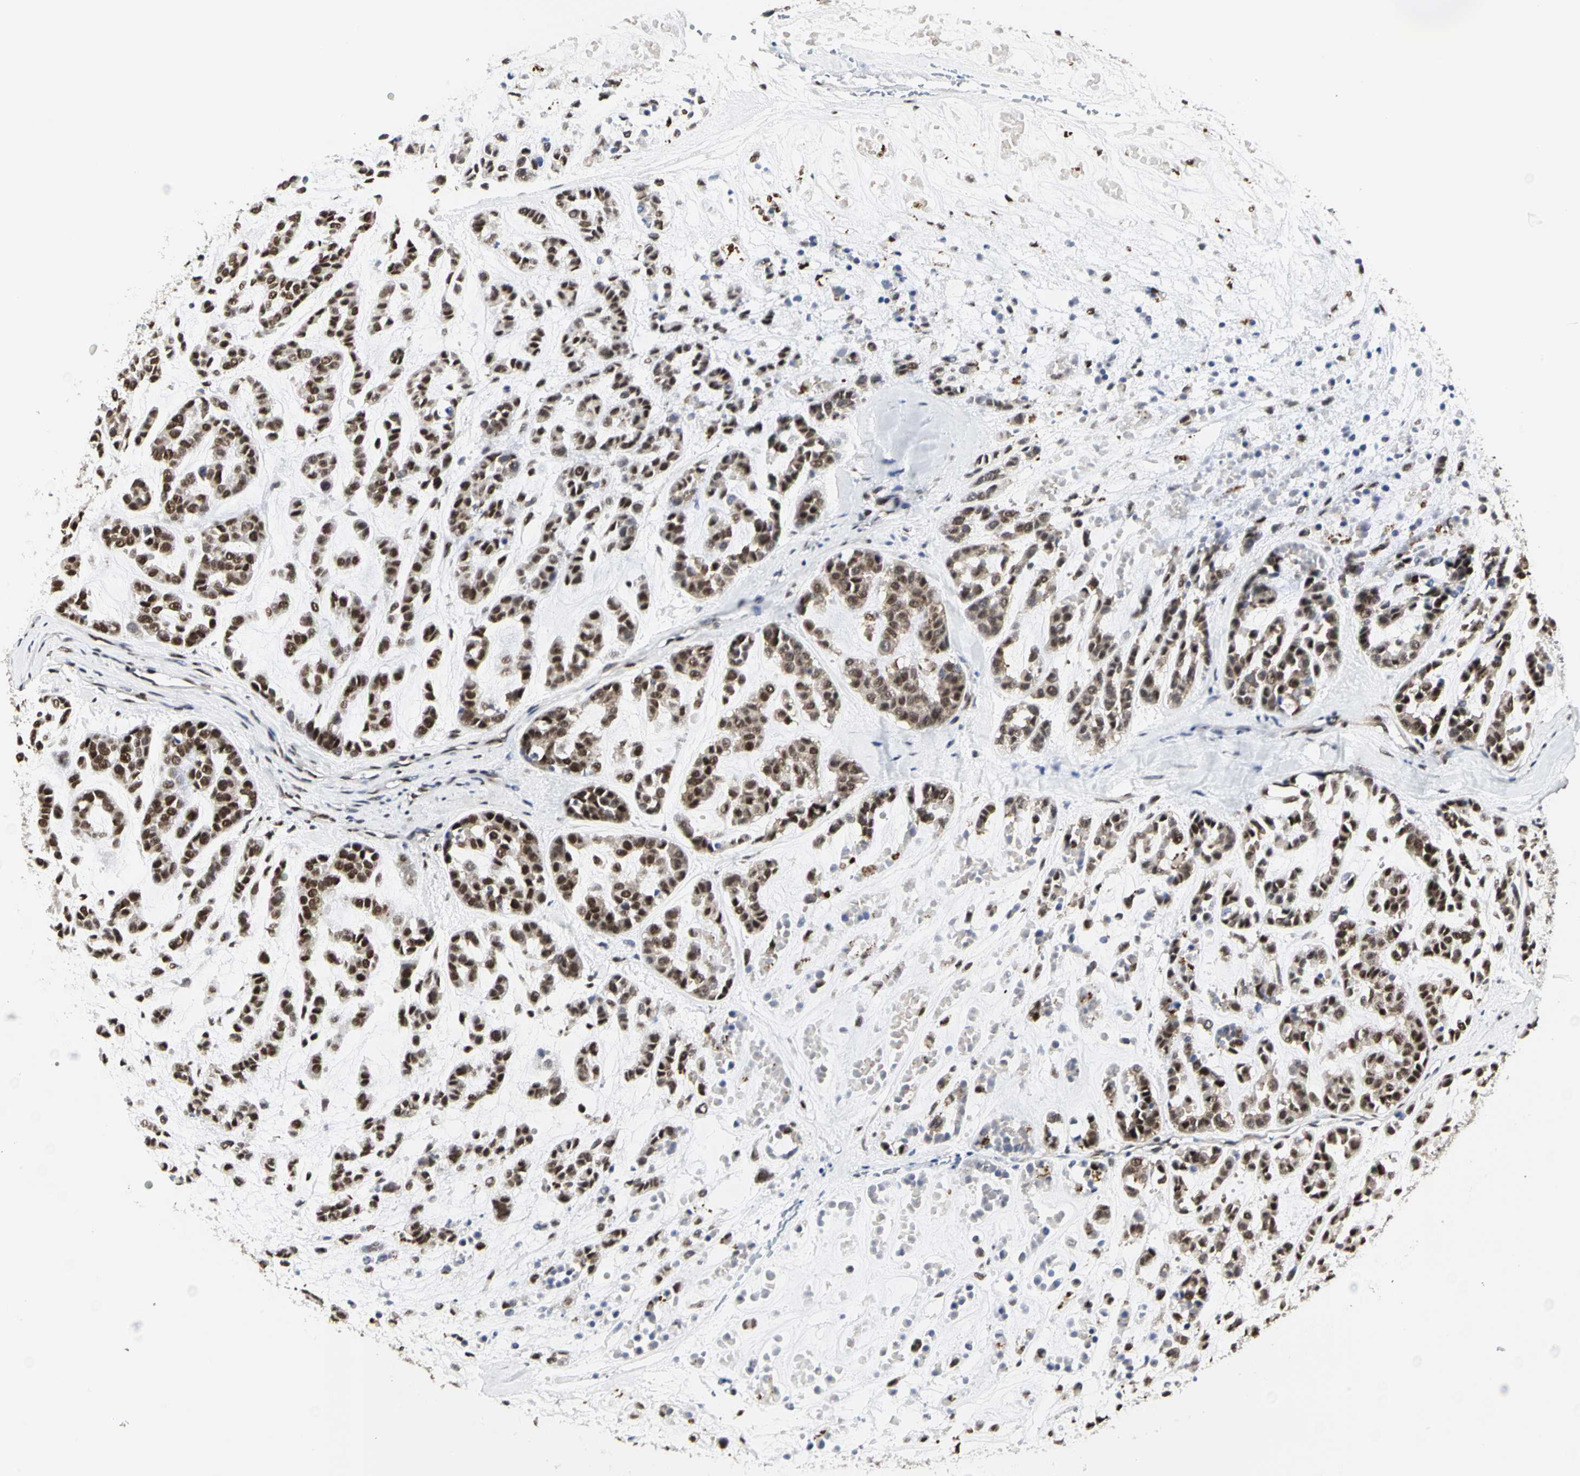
{"staining": {"intensity": "strong", "quantity": ">75%", "location": "nuclear"}, "tissue": "head and neck cancer", "cell_type": "Tumor cells", "image_type": "cancer", "snomed": [{"axis": "morphology", "description": "Adenocarcinoma, NOS"}, {"axis": "morphology", "description": "Adenoma, NOS"}, {"axis": "topography", "description": "Head-Neck"}], "caption": "Head and neck cancer tissue exhibits strong nuclear positivity in about >75% of tumor cells, visualized by immunohistochemistry. (DAB IHC with brightfield microscopy, high magnification).", "gene": "PRMT3", "patient": {"sex": "female", "age": 55}}